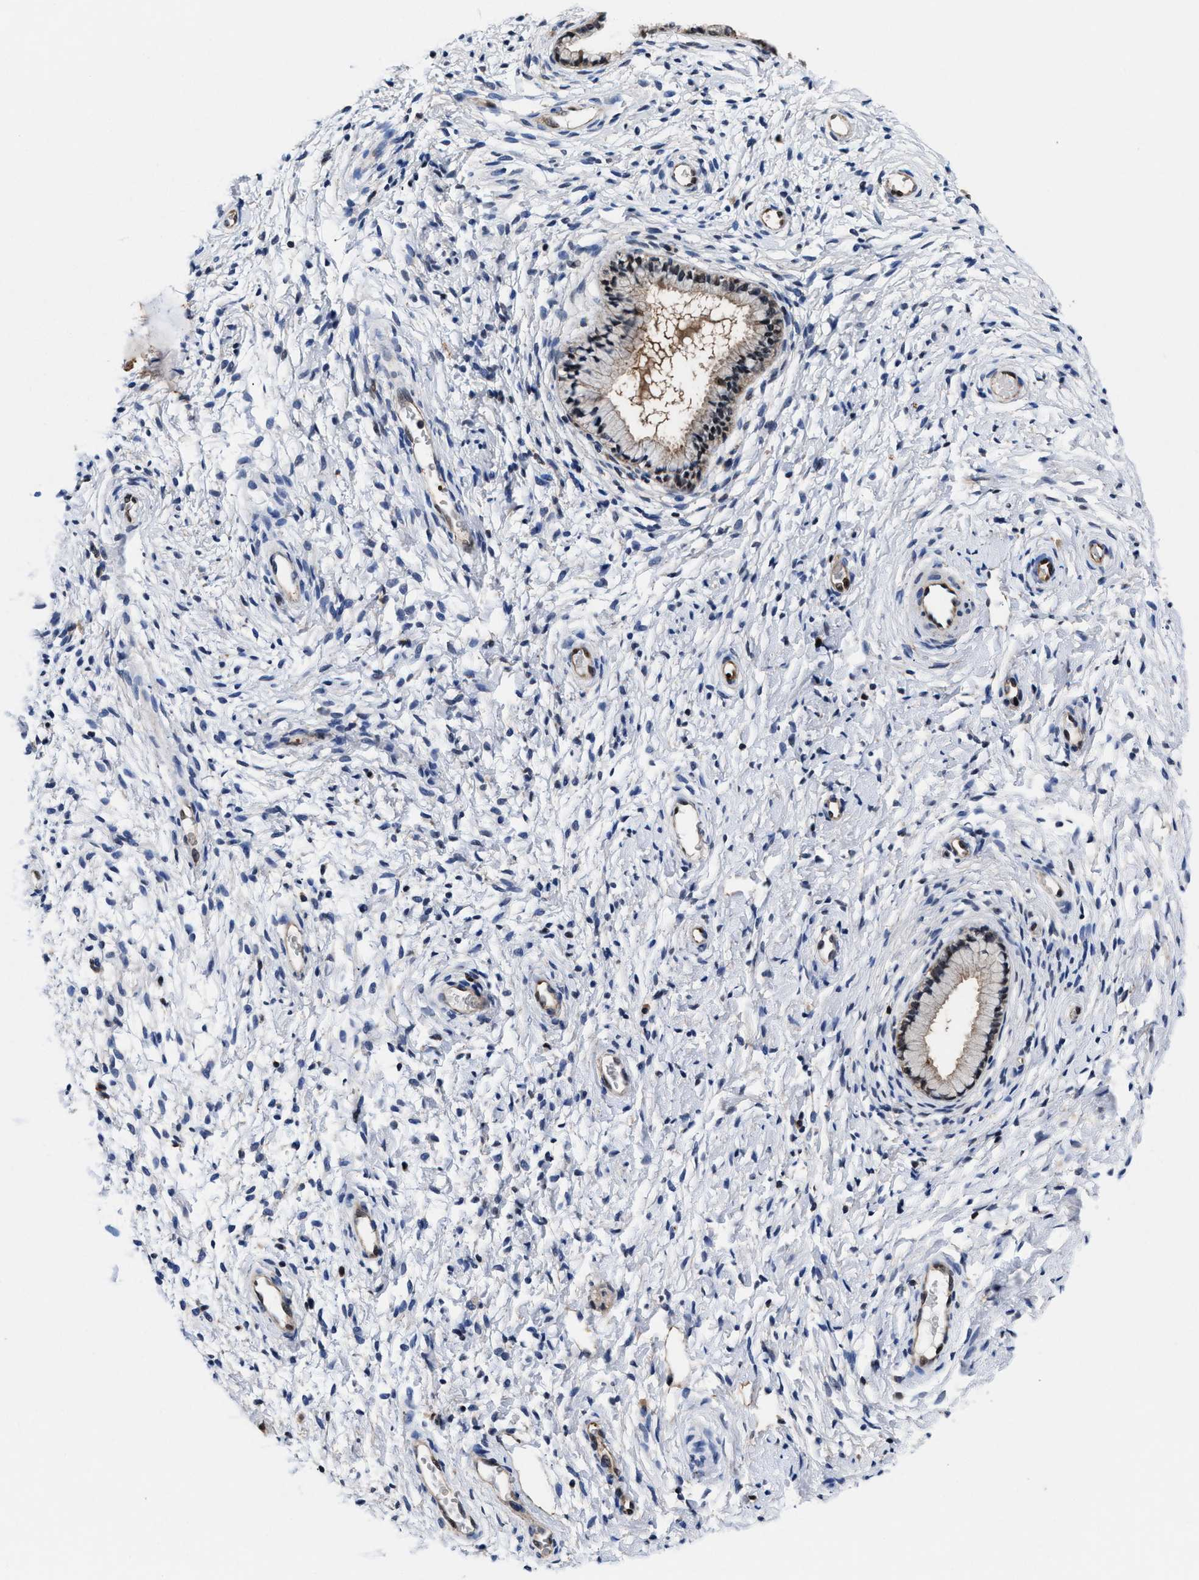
{"staining": {"intensity": "weak", "quantity": "<25%", "location": "cytoplasmic/membranous"}, "tissue": "cervix", "cell_type": "Glandular cells", "image_type": "normal", "snomed": [{"axis": "morphology", "description": "Normal tissue, NOS"}, {"axis": "topography", "description": "Cervix"}], "caption": "Immunohistochemistry (IHC) histopathology image of benign cervix: human cervix stained with DAB (3,3'-diaminobenzidine) shows no significant protein staining in glandular cells. (IHC, brightfield microscopy, high magnification).", "gene": "ACLY", "patient": {"sex": "female", "age": 72}}